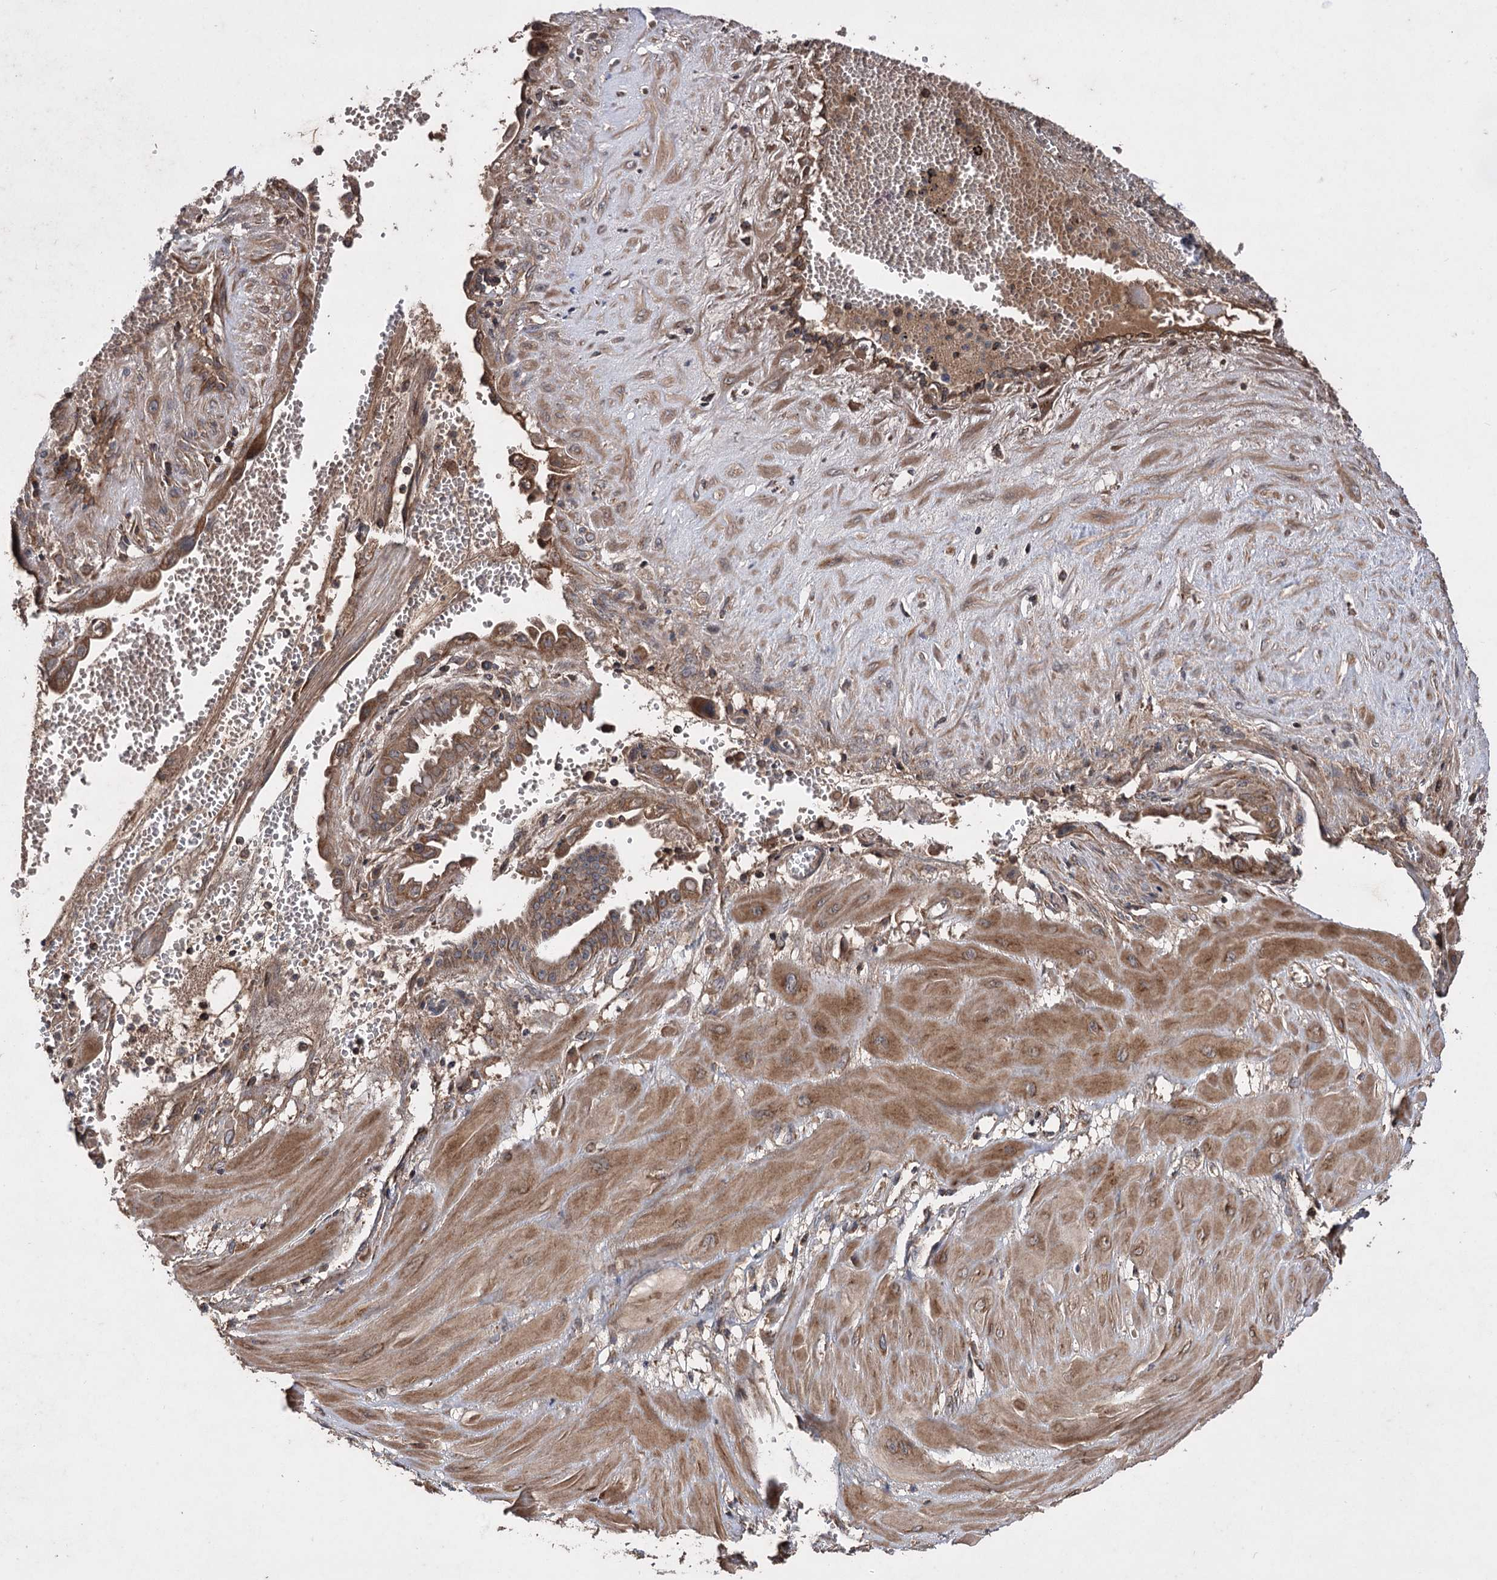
{"staining": {"intensity": "moderate", "quantity": ">75%", "location": "cytoplasmic/membranous"}, "tissue": "cervical cancer", "cell_type": "Tumor cells", "image_type": "cancer", "snomed": [{"axis": "morphology", "description": "Squamous cell carcinoma, NOS"}, {"axis": "topography", "description": "Cervix"}], "caption": "Immunohistochemical staining of cervical squamous cell carcinoma shows medium levels of moderate cytoplasmic/membranous protein staining in approximately >75% of tumor cells.", "gene": "RASSF3", "patient": {"sex": "female", "age": 34}}